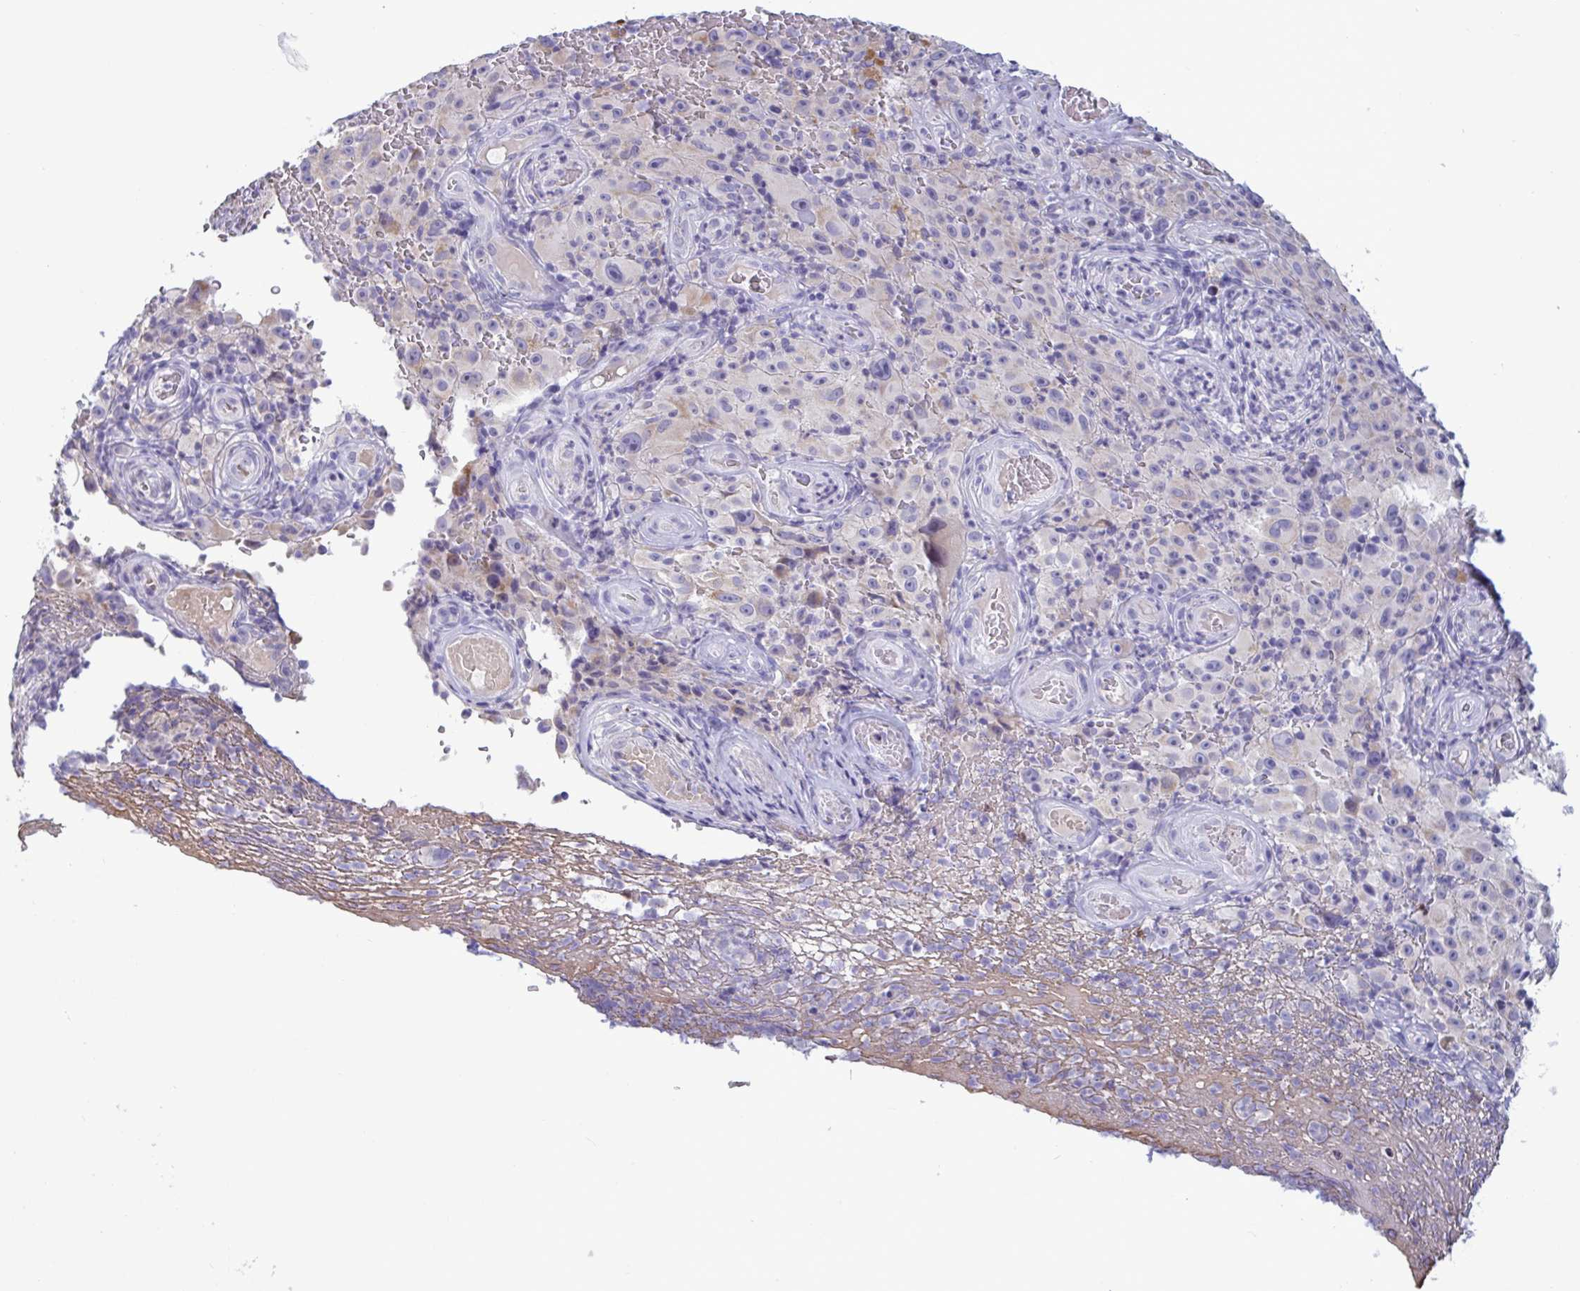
{"staining": {"intensity": "negative", "quantity": "none", "location": "none"}, "tissue": "melanoma", "cell_type": "Tumor cells", "image_type": "cancer", "snomed": [{"axis": "morphology", "description": "Malignant melanoma, NOS"}, {"axis": "topography", "description": "Skin"}], "caption": "Melanoma was stained to show a protein in brown. There is no significant positivity in tumor cells. (DAB (3,3'-diaminobenzidine) immunohistochemistry (IHC), high magnification).", "gene": "TAS2R38", "patient": {"sex": "female", "age": 82}}